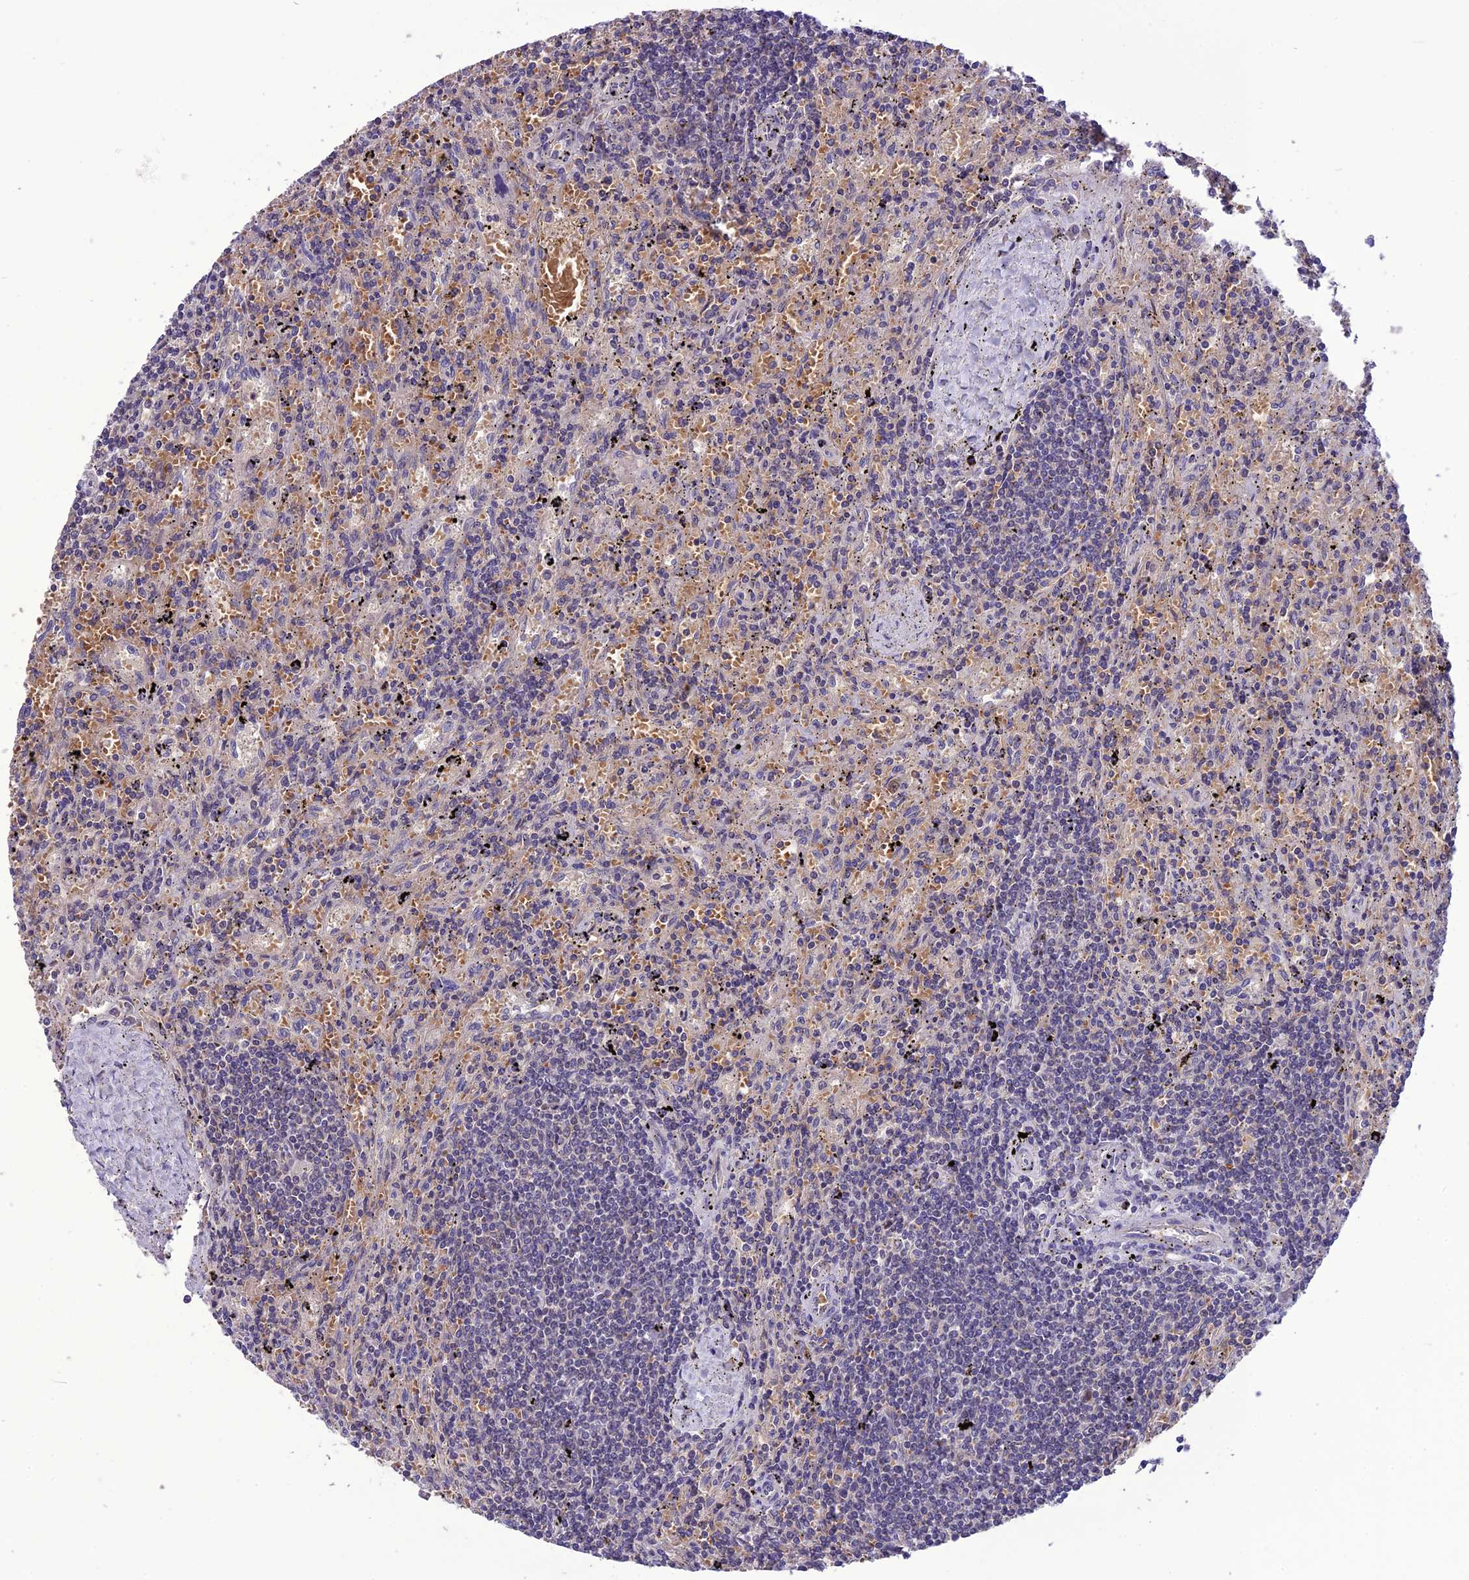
{"staining": {"intensity": "negative", "quantity": "none", "location": "none"}, "tissue": "lymphoma", "cell_type": "Tumor cells", "image_type": "cancer", "snomed": [{"axis": "morphology", "description": "Malignant lymphoma, non-Hodgkin's type, Low grade"}, {"axis": "topography", "description": "Spleen"}], "caption": "The immunohistochemistry (IHC) micrograph has no significant positivity in tumor cells of malignant lymphoma, non-Hodgkin's type (low-grade) tissue.", "gene": "PSMF1", "patient": {"sex": "male", "age": 76}}